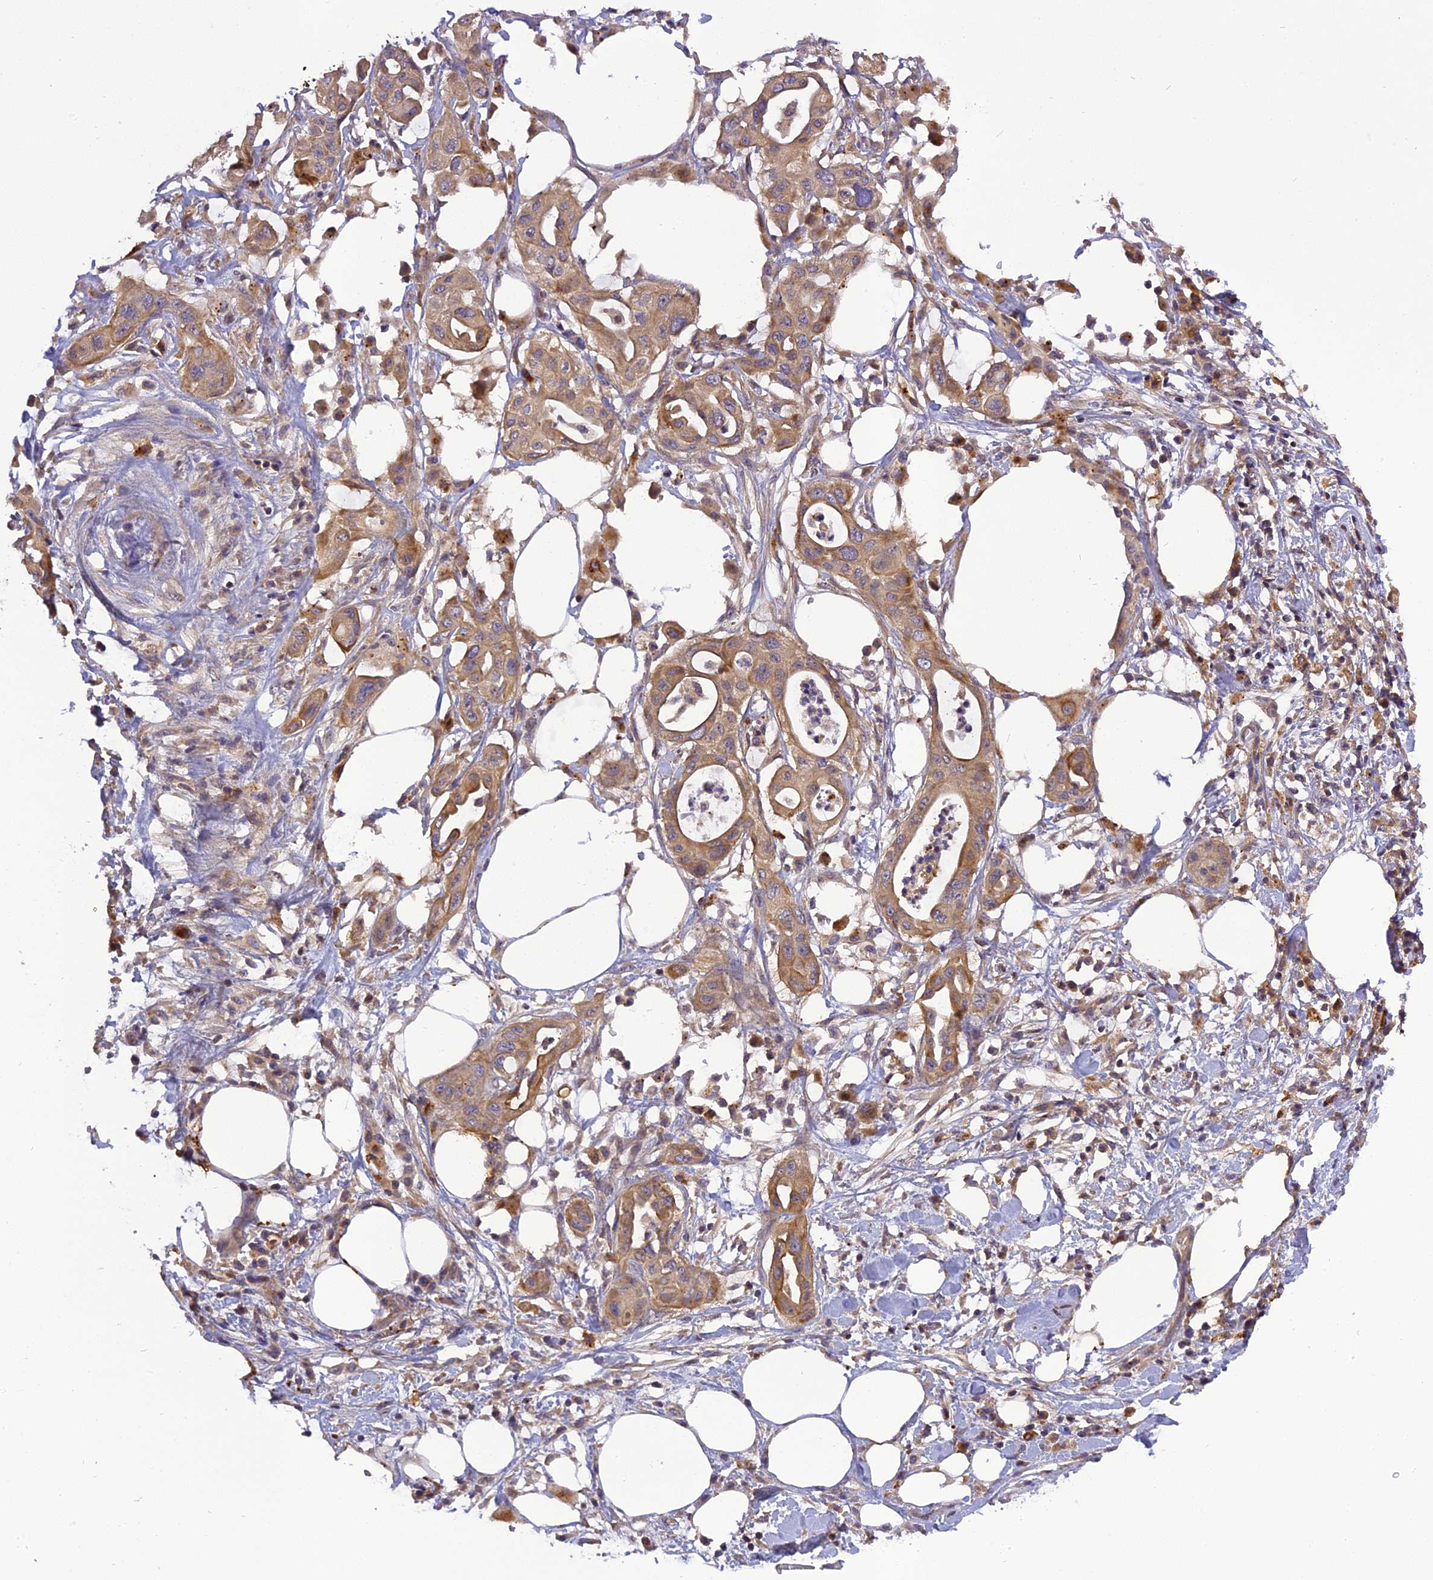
{"staining": {"intensity": "moderate", "quantity": ">75%", "location": "cytoplasmic/membranous"}, "tissue": "pancreatic cancer", "cell_type": "Tumor cells", "image_type": "cancer", "snomed": [{"axis": "morphology", "description": "Adenocarcinoma, NOS"}, {"axis": "topography", "description": "Pancreas"}], "caption": "Pancreatic cancer (adenocarcinoma) tissue reveals moderate cytoplasmic/membranous staining in approximately >75% of tumor cells, visualized by immunohistochemistry. (Stains: DAB in brown, nuclei in blue, Microscopy: brightfield microscopy at high magnification).", "gene": "FNIP2", "patient": {"sex": "male", "age": 68}}